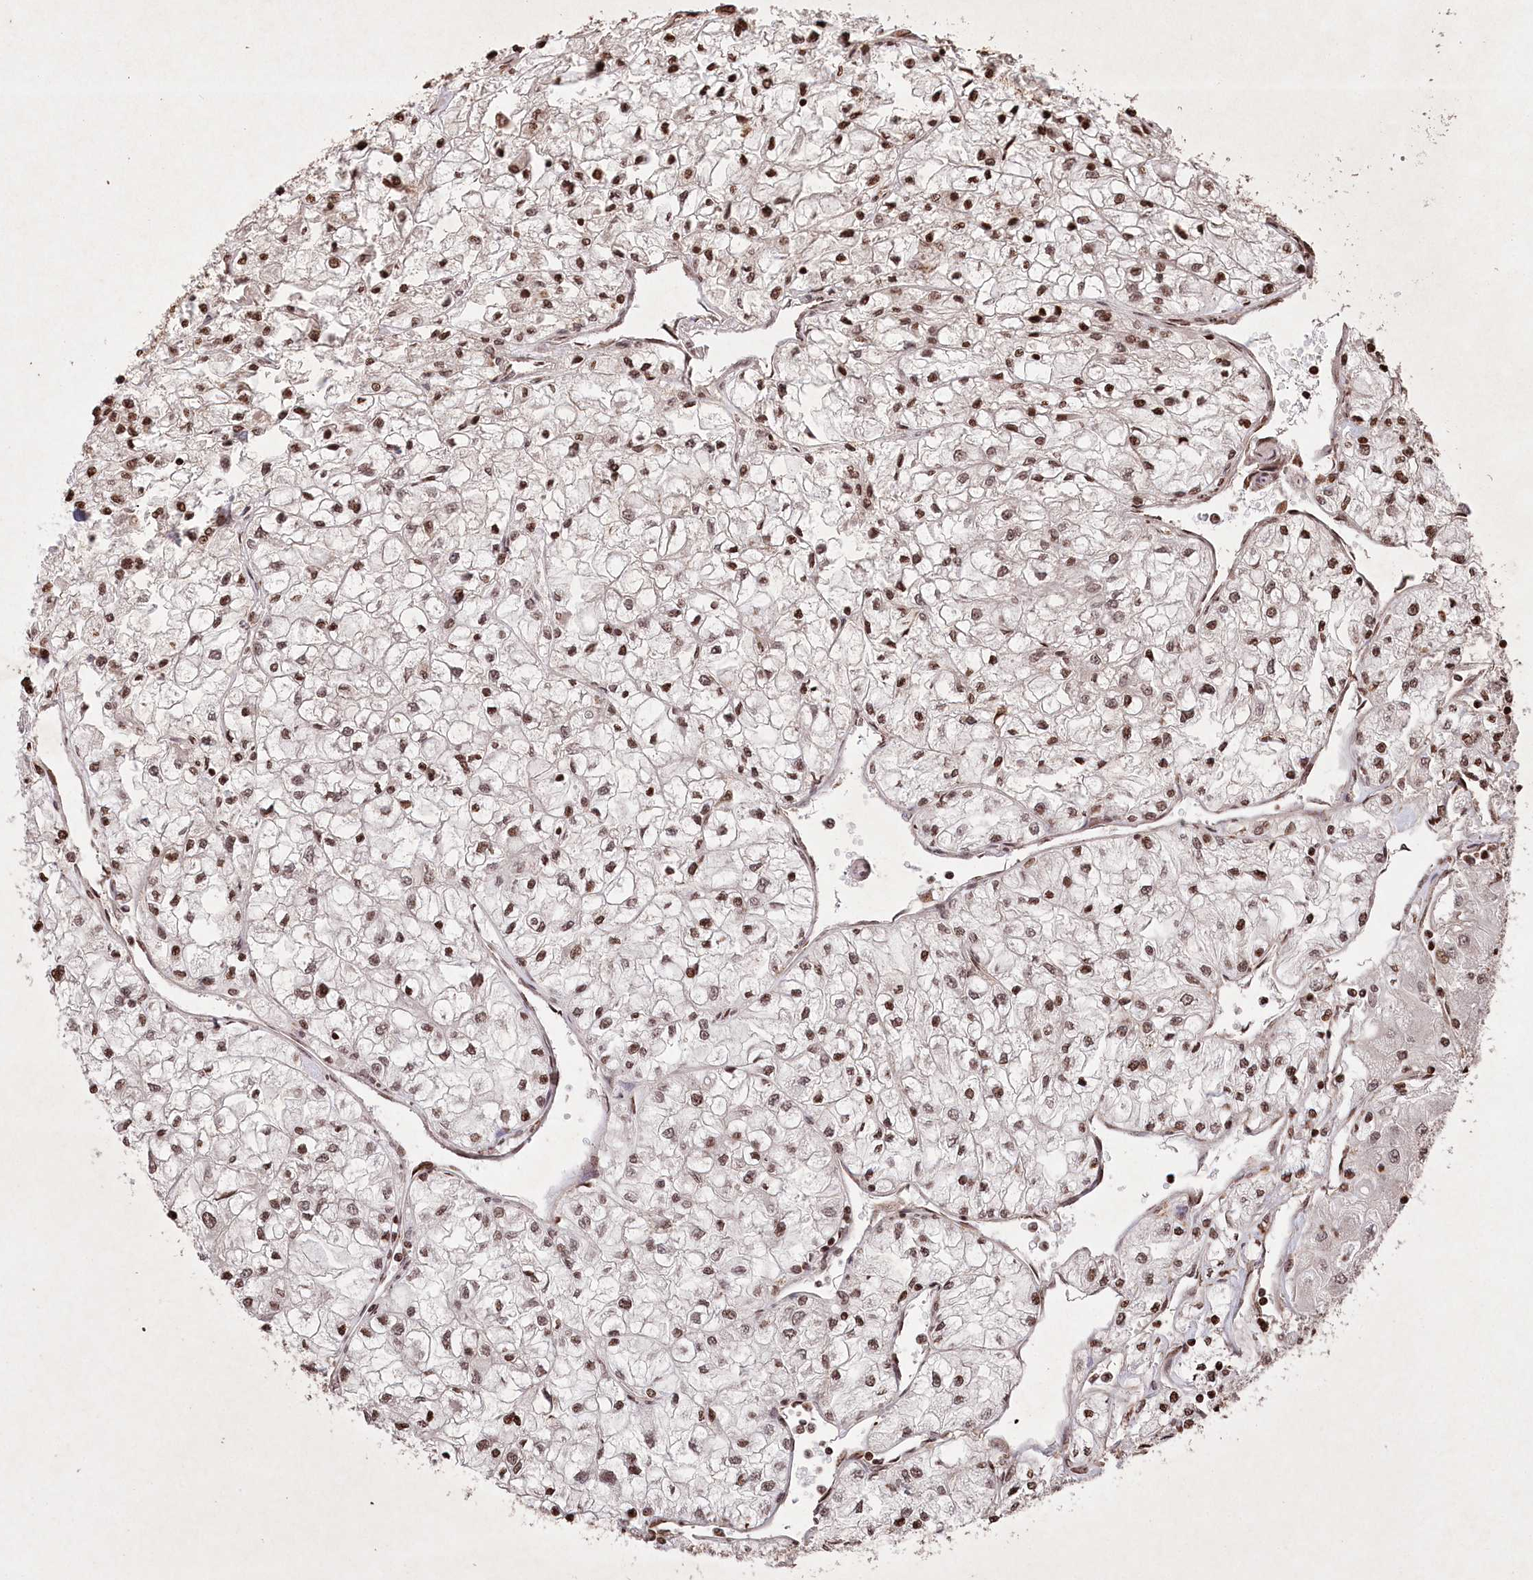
{"staining": {"intensity": "moderate", "quantity": ">75%", "location": "nuclear"}, "tissue": "renal cancer", "cell_type": "Tumor cells", "image_type": "cancer", "snomed": [{"axis": "morphology", "description": "Adenocarcinoma, NOS"}, {"axis": "topography", "description": "Kidney"}], "caption": "High-magnification brightfield microscopy of renal adenocarcinoma stained with DAB (3,3'-diaminobenzidine) (brown) and counterstained with hematoxylin (blue). tumor cells exhibit moderate nuclear positivity is identified in about>75% of cells.", "gene": "CCSER2", "patient": {"sex": "male", "age": 80}}